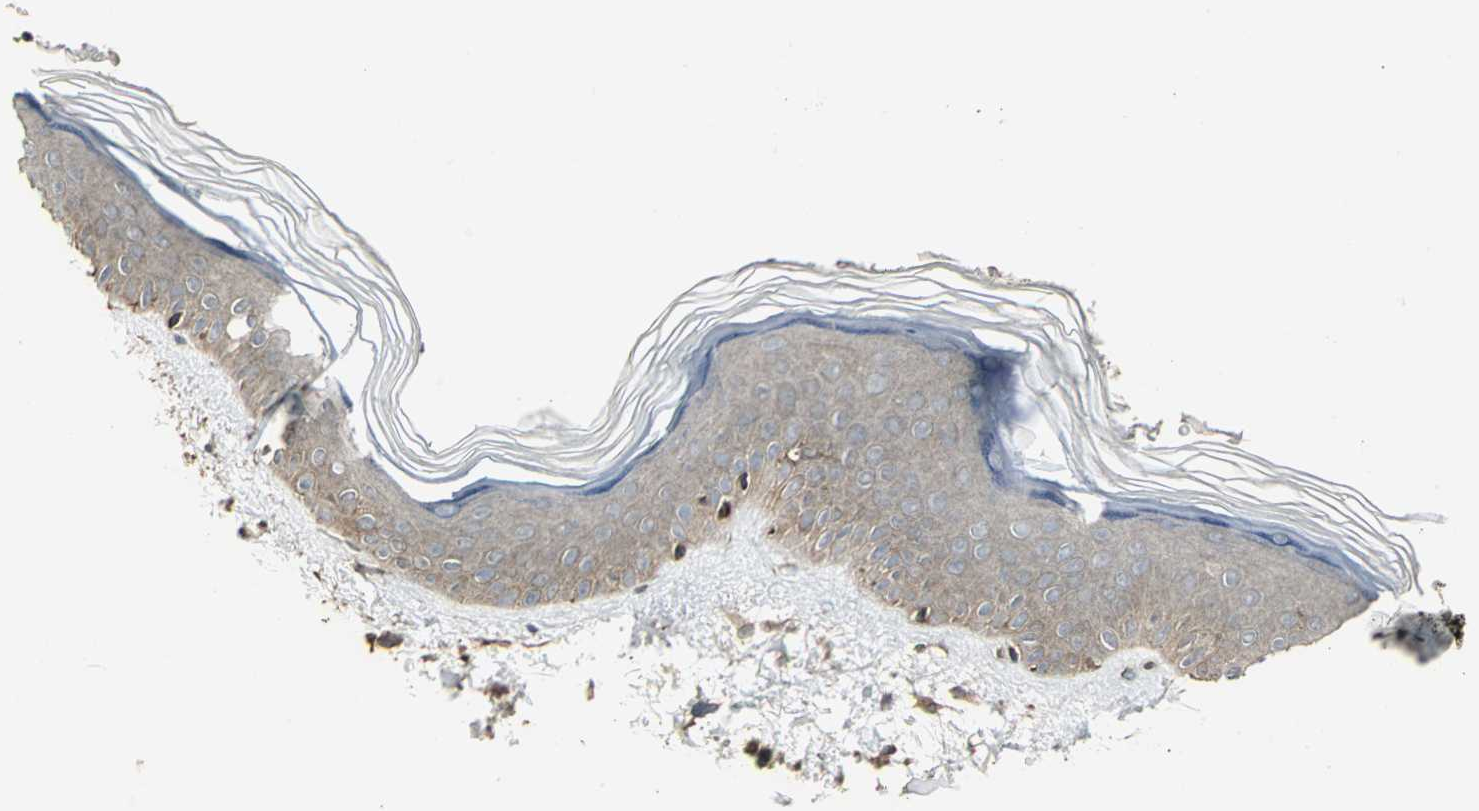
{"staining": {"intensity": "strong", "quantity": ">75%", "location": "cytoplasmic/membranous"}, "tissue": "skin", "cell_type": "Fibroblasts", "image_type": "normal", "snomed": [{"axis": "morphology", "description": "Normal tissue, NOS"}, {"axis": "topography", "description": "Skin"}], "caption": "The image demonstrates a brown stain indicating the presence of a protein in the cytoplasmic/membranous of fibroblasts in skin. (brown staining indicates protein expression, while blue staining denotes nuclei).", "gene": "PRXL2B", "patient": {"sex": "female", "age": 19}}